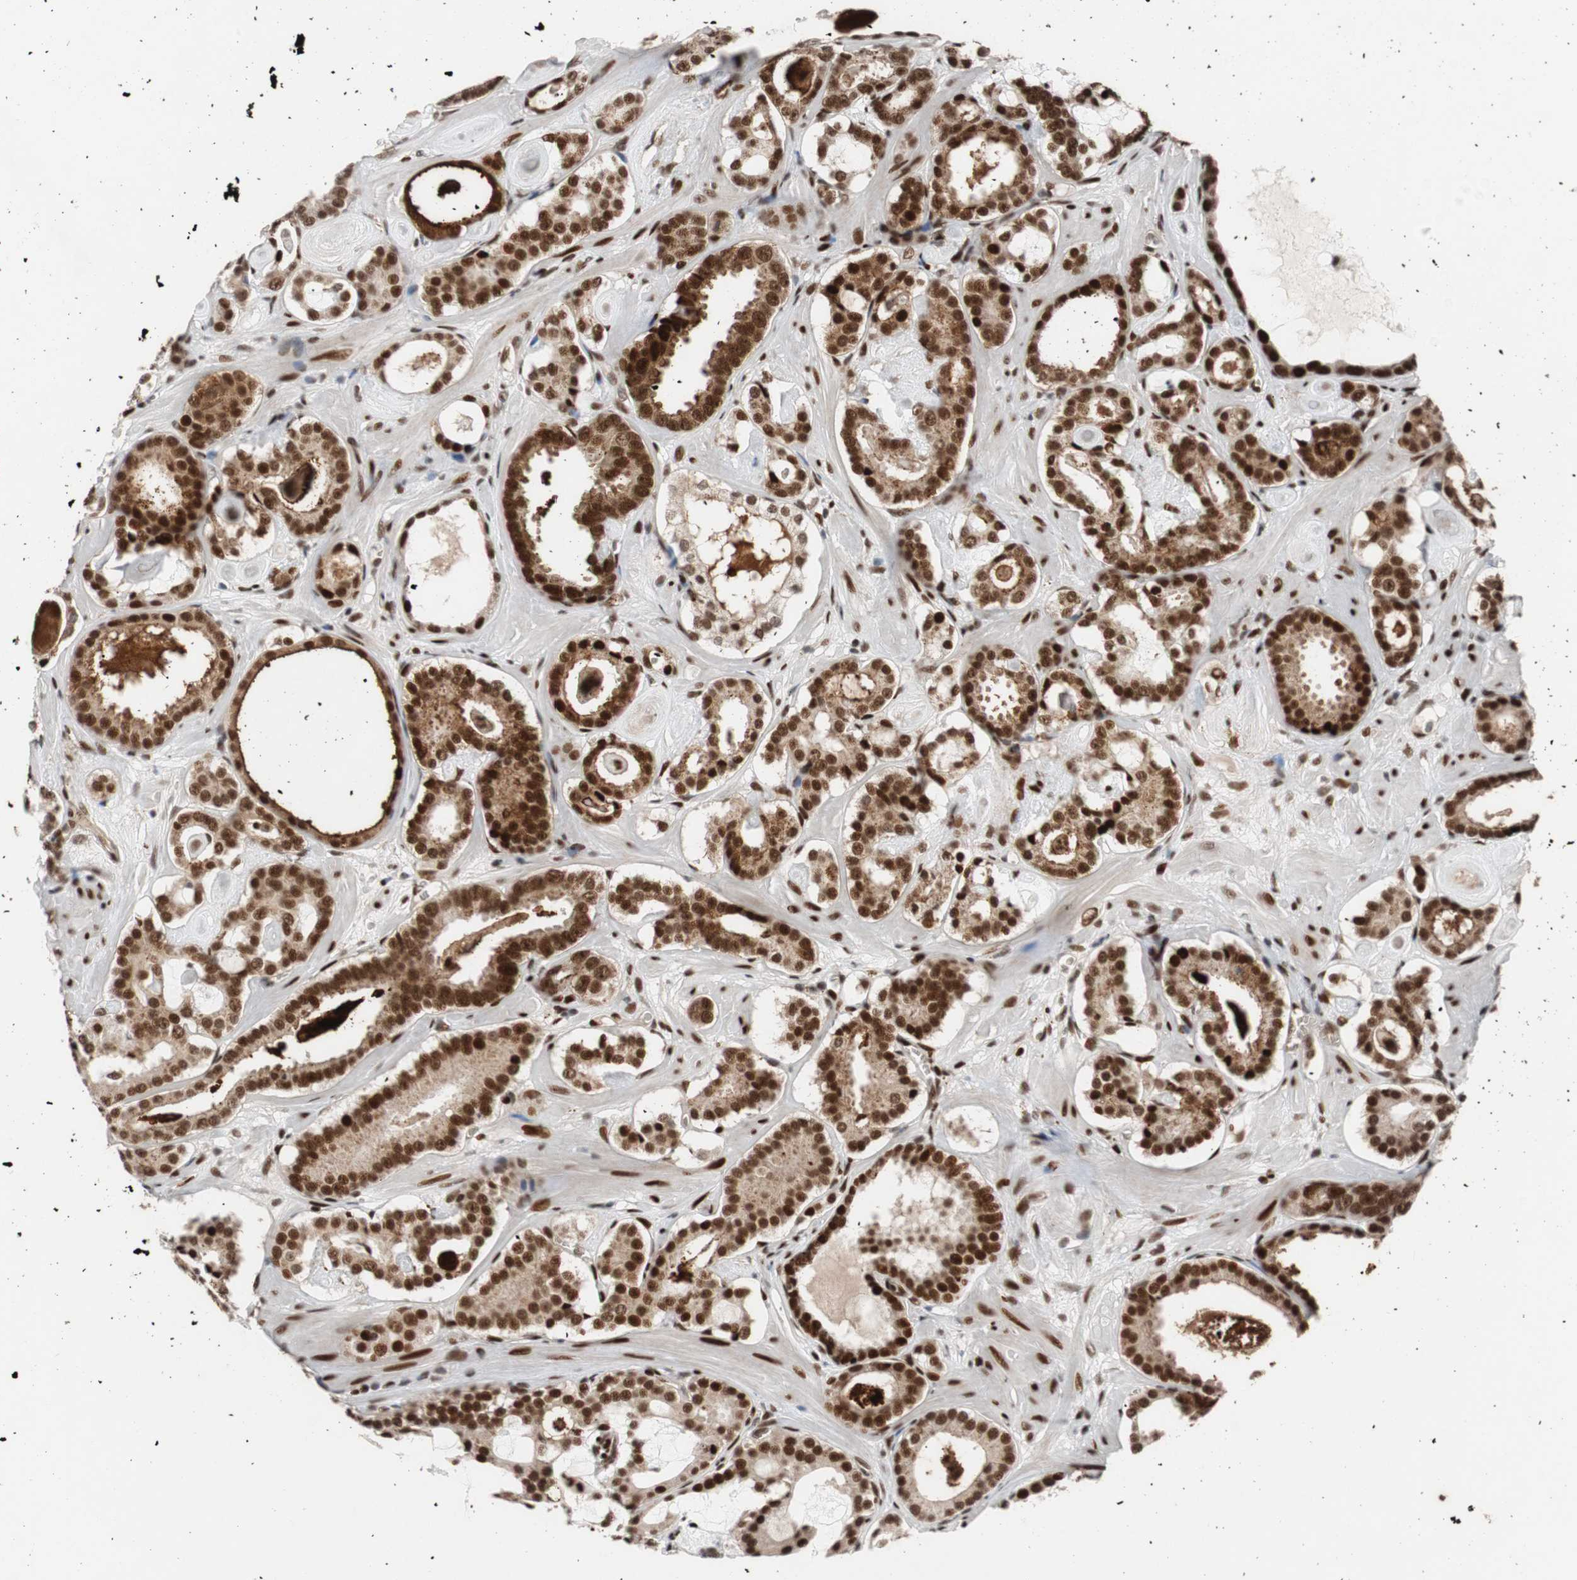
{"staining": {"intensity": "strong", "quantity": ">75%", "location": "nuclear"}, "tissue": "prostate cancer", "cell_type": "Tumor cells", "image_type": "cancer", "snomed": [{"axis": "morphology", "description": "Adenocarcinoma, Low grade"}, {"axis": "topography", "description": "Prostate"}], "caption": "Prostate adenocarcinoma (low-grade) tissue demonstrates strong nuclear positivity in approximately >75% of tumor cells", "gene": "NBL1", "patient": {"sex": "male", "age": 57}}